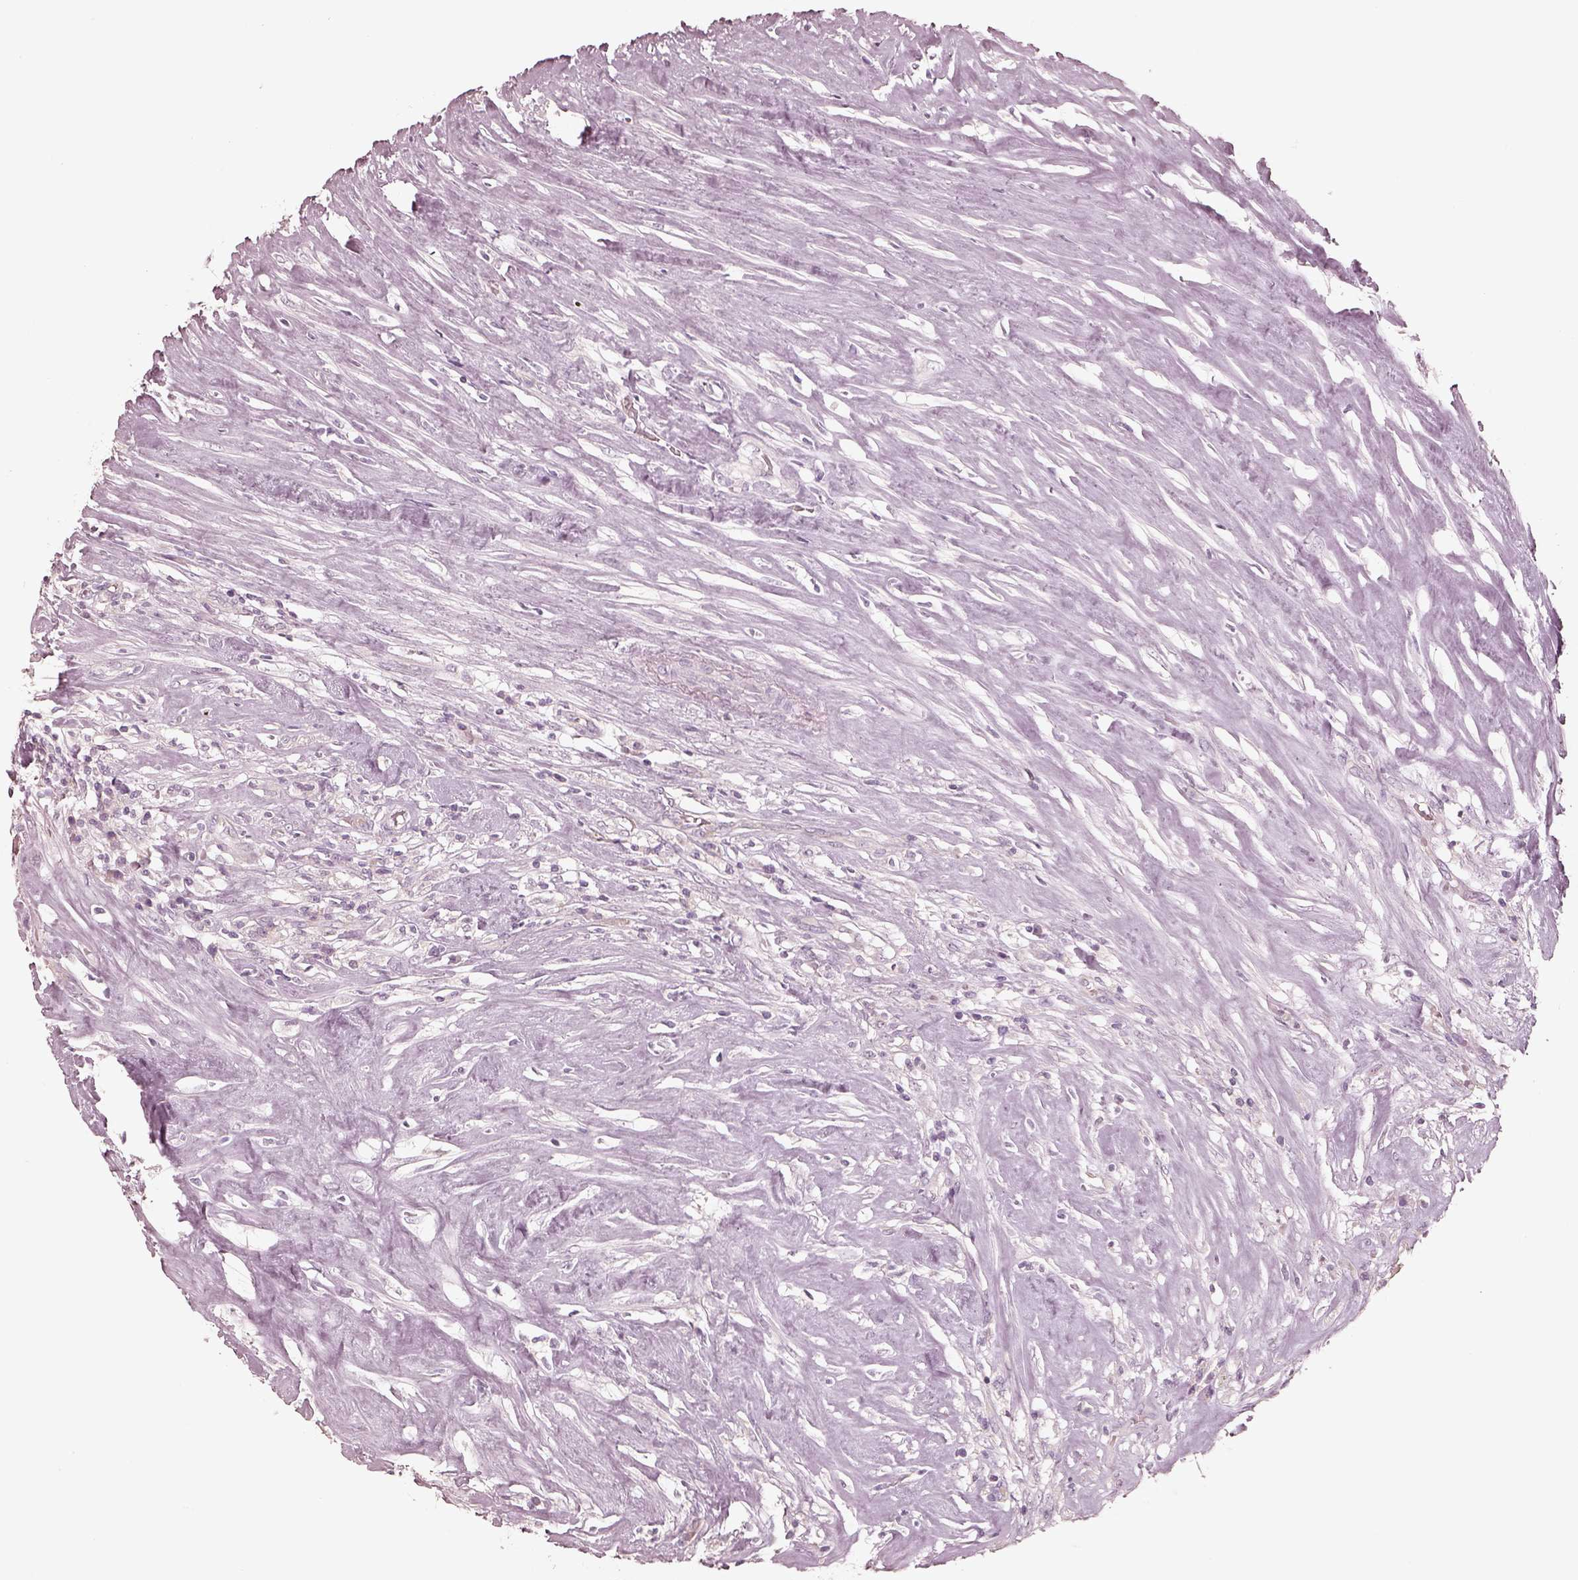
{"staining": {"intensity": "negative", "quantity": "none", "location": "none"}, "tissue": "testis cancer", "cell_type": "Tumor cells", "image_type": "cancer", "snomed": [{"axis": "morphology", "description": "Necrosis, NOS"}, {"axis": "morphology", "description": "Carcinoma, Embryonal, NOS"}, {"axis": "topography", "description": "Testis"}], "caption": "This is an immunohistochemistry micrograph of human embryonal carcinoma (testis). There is no staining in tumor cells.", "gene": "GPRIN1", "patient": {"sex": "male", "age": 19}}